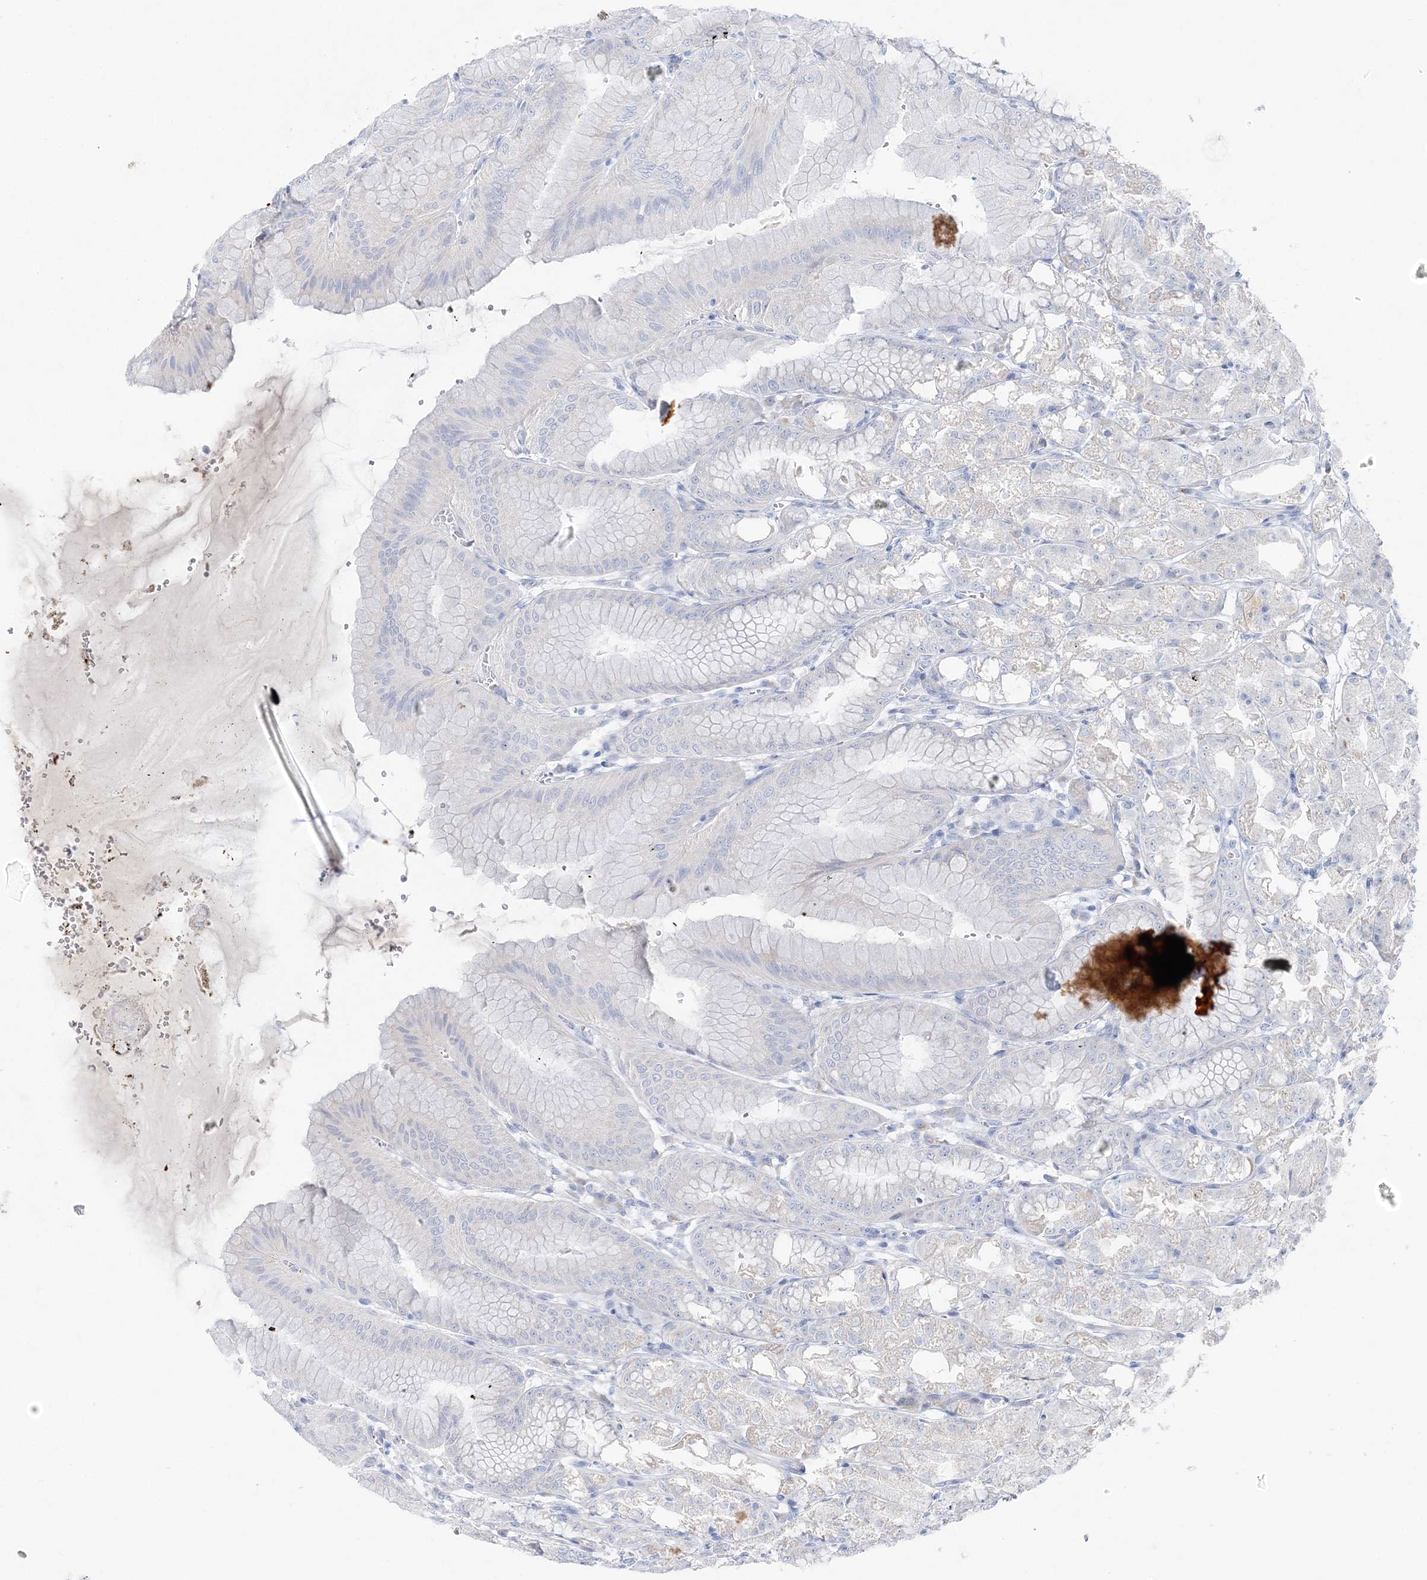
{"staining": {"intensity": "negative", "quantity": "none", "location": "none"}, "tissue": "stomach", "cell_type": "Glandular cells", "image_type": "normal", "snomed": [{"axis": "morphology", "description": "Normal tissue, NOS"}, {"axis": "topography", "description": "Stomach, lower"}], "caption": "High power microscopy photomicrograph of an immunohistochemistry histopathology image of unremarkable stomach, revealing no significant expression in glandular cells.", "gene": "SLC5A6", "patient": {"sex": "male", "age": 71}}